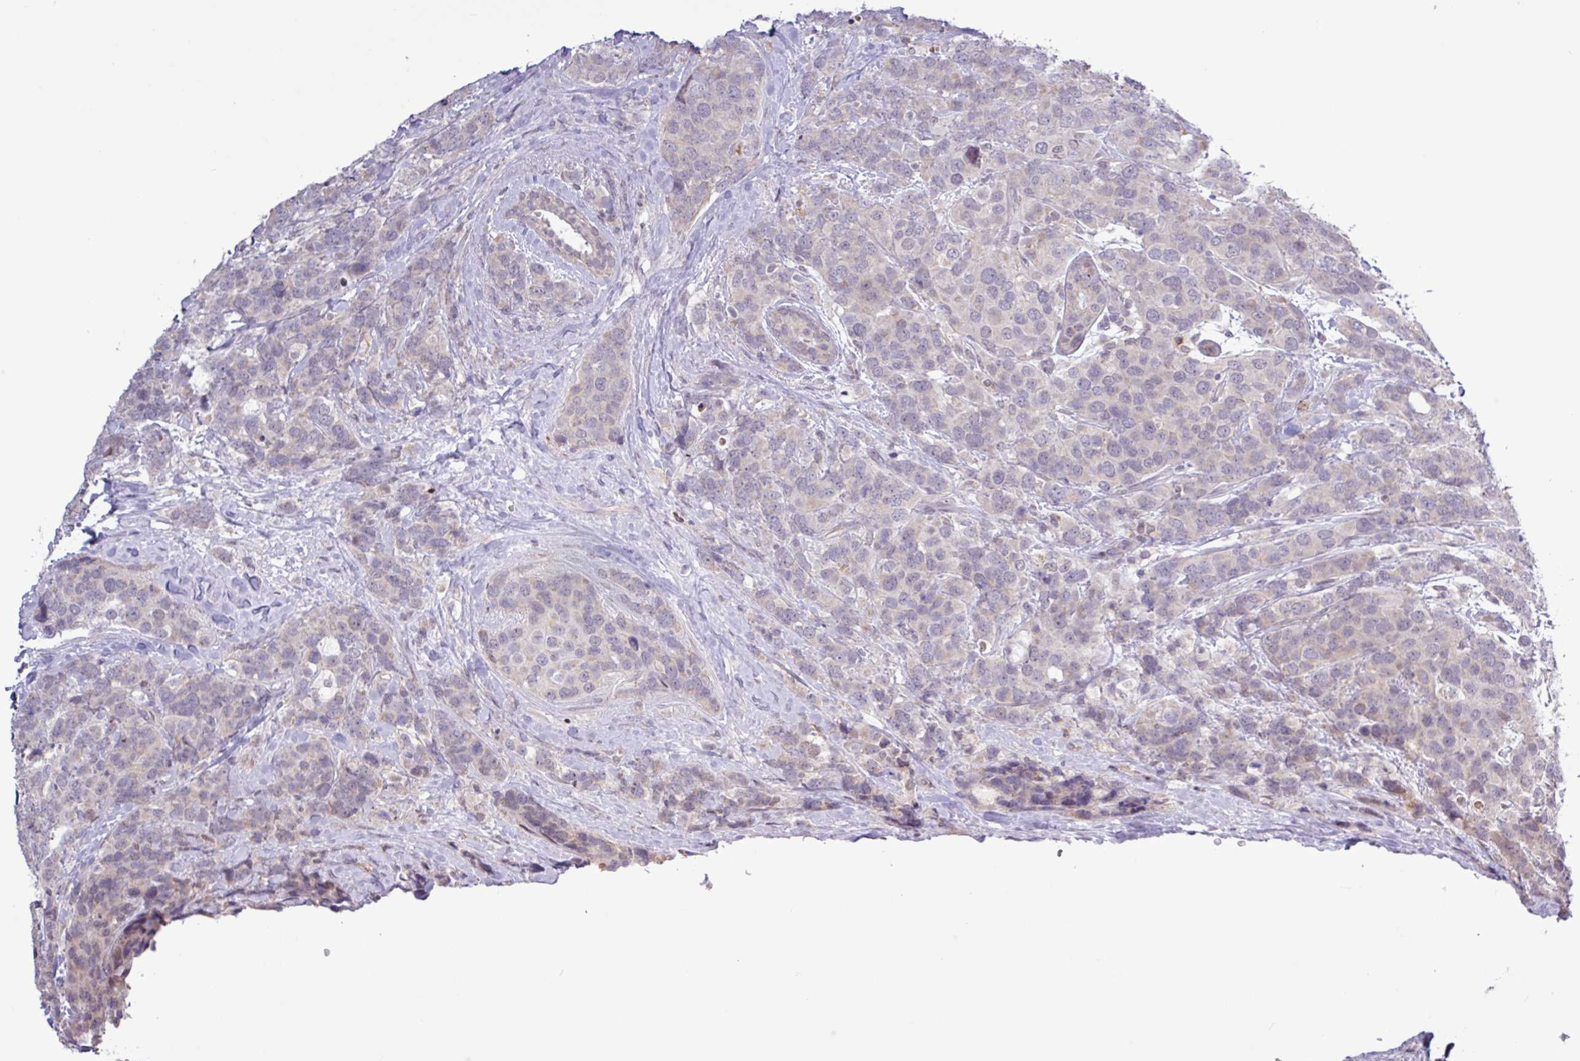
{"staining": {"intensity": "weak", "quantity": "25%-75%", "location": "cytoplasmic/membranous"}, "tissue": "breast cancer", "cell_type": "Tumor cells", "image_type": "cancer", "snomed": [{"axis": "morphology", "description": "Lobular carcinoma"}, {"axis": "topography", "description": "Breast"}], "caption": "Lobular carcinoma (breast) tissue reveals weak cytoplasmic/membranous positivity in about 25%-75% of tumor cells, visualized by immunohistochemistry. (Stains: DAB (3,3'-diaminobenzidine) in brown, nuclei in blue, Microscopy: brightfield microscopy at high magnification).", "gene": "RTL3", "patient": {"sex": "female", "age": 59}}